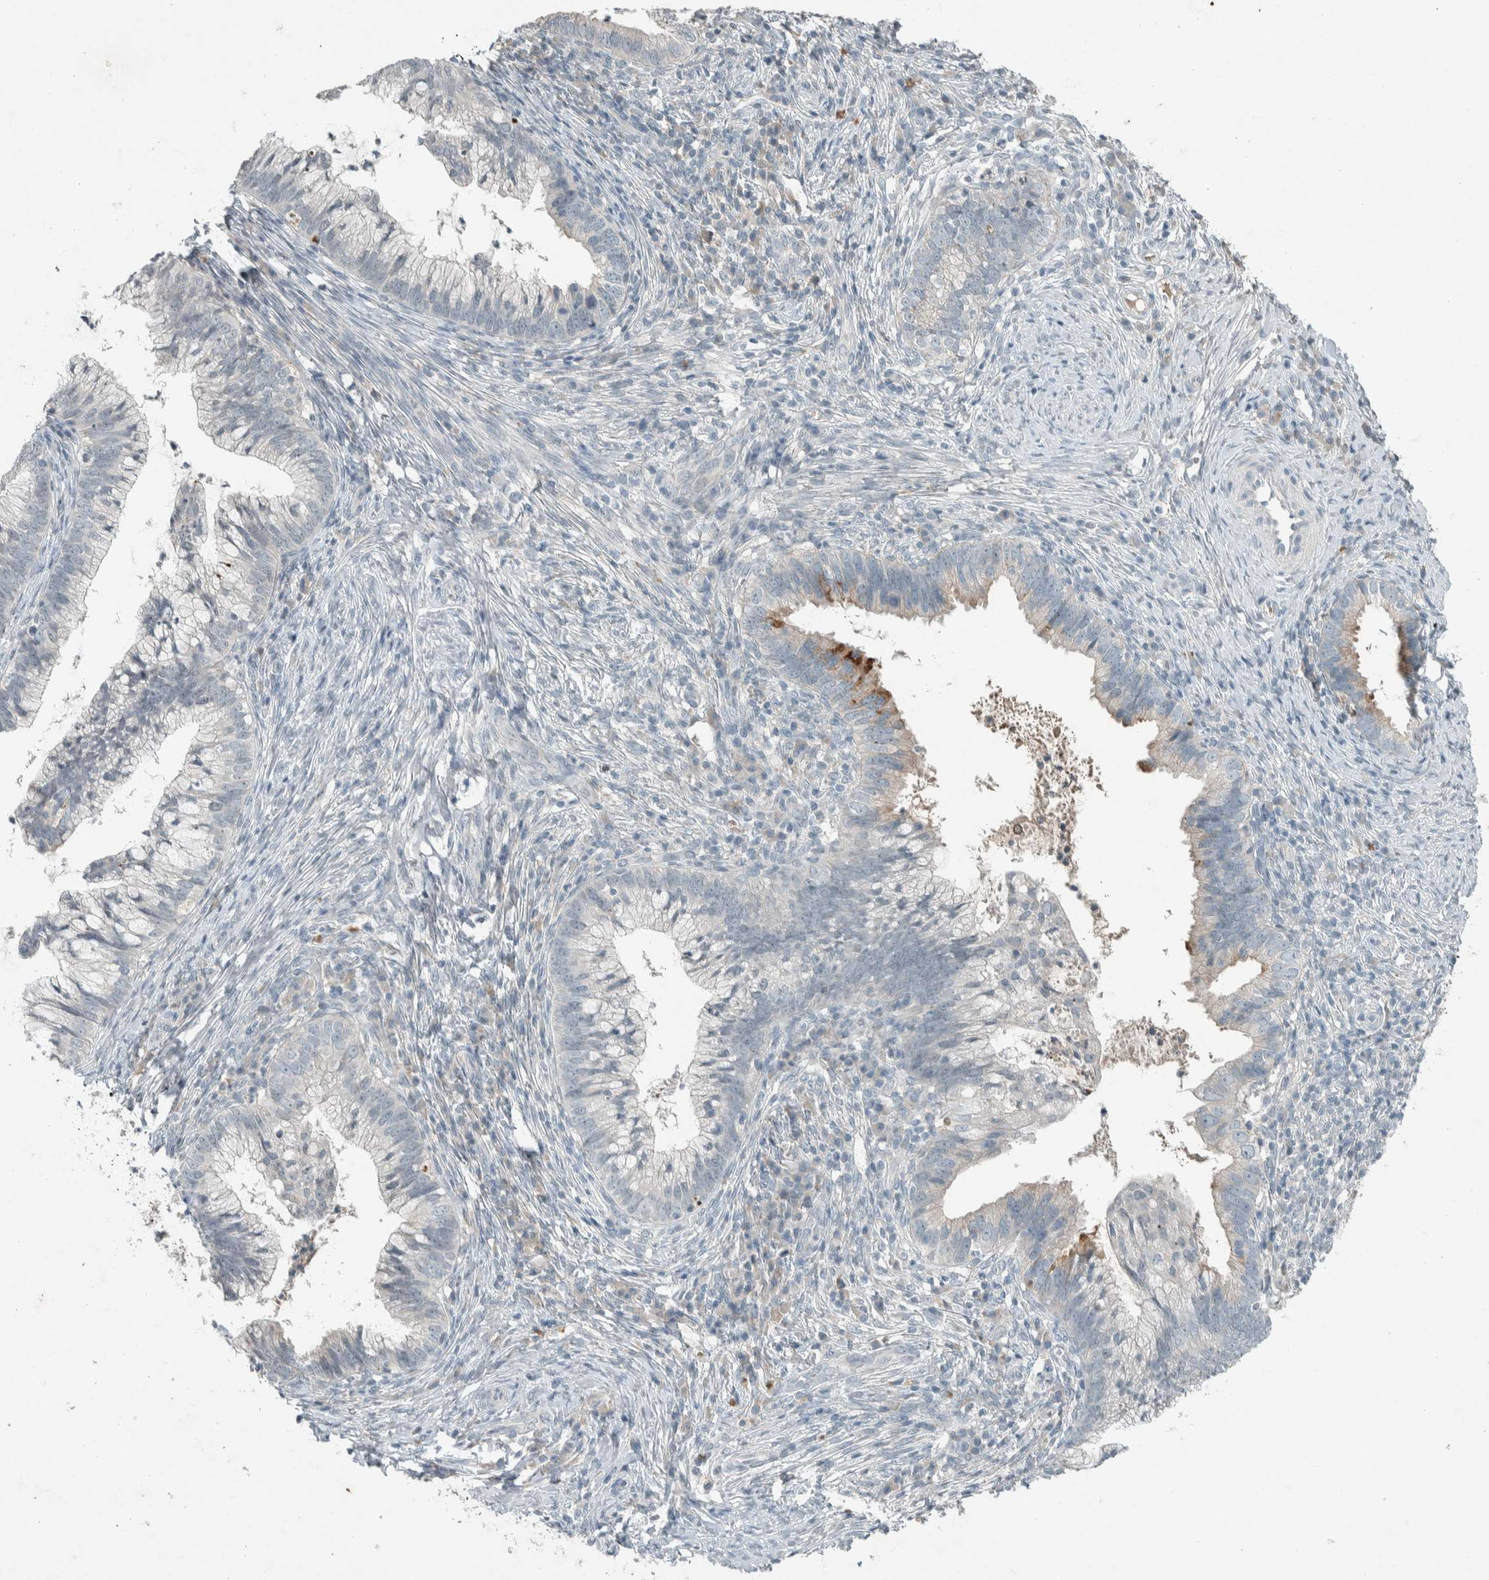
{"staining": {"intensity": "moderate", "quantity": "<25%", "location": "cytoplasmic/membranous"}, "tissue": "cervical cancer", "cell_type": "Tumor cells", "image_type": "cancer", "snomed": [{"axis": "morphology", "description": "Adenocarcinoma, NOS"}, {"axis": "topography", "description": "Cervix"}], "caption": "The histopathology image exhibits a brown stain indicating the presence of a protein in the cytoplasmic/membranous of tumor cells in adenocarcinoma (cervical).", "gene": "CERCAM", "patient": {"sex": "female", "age": 36}}